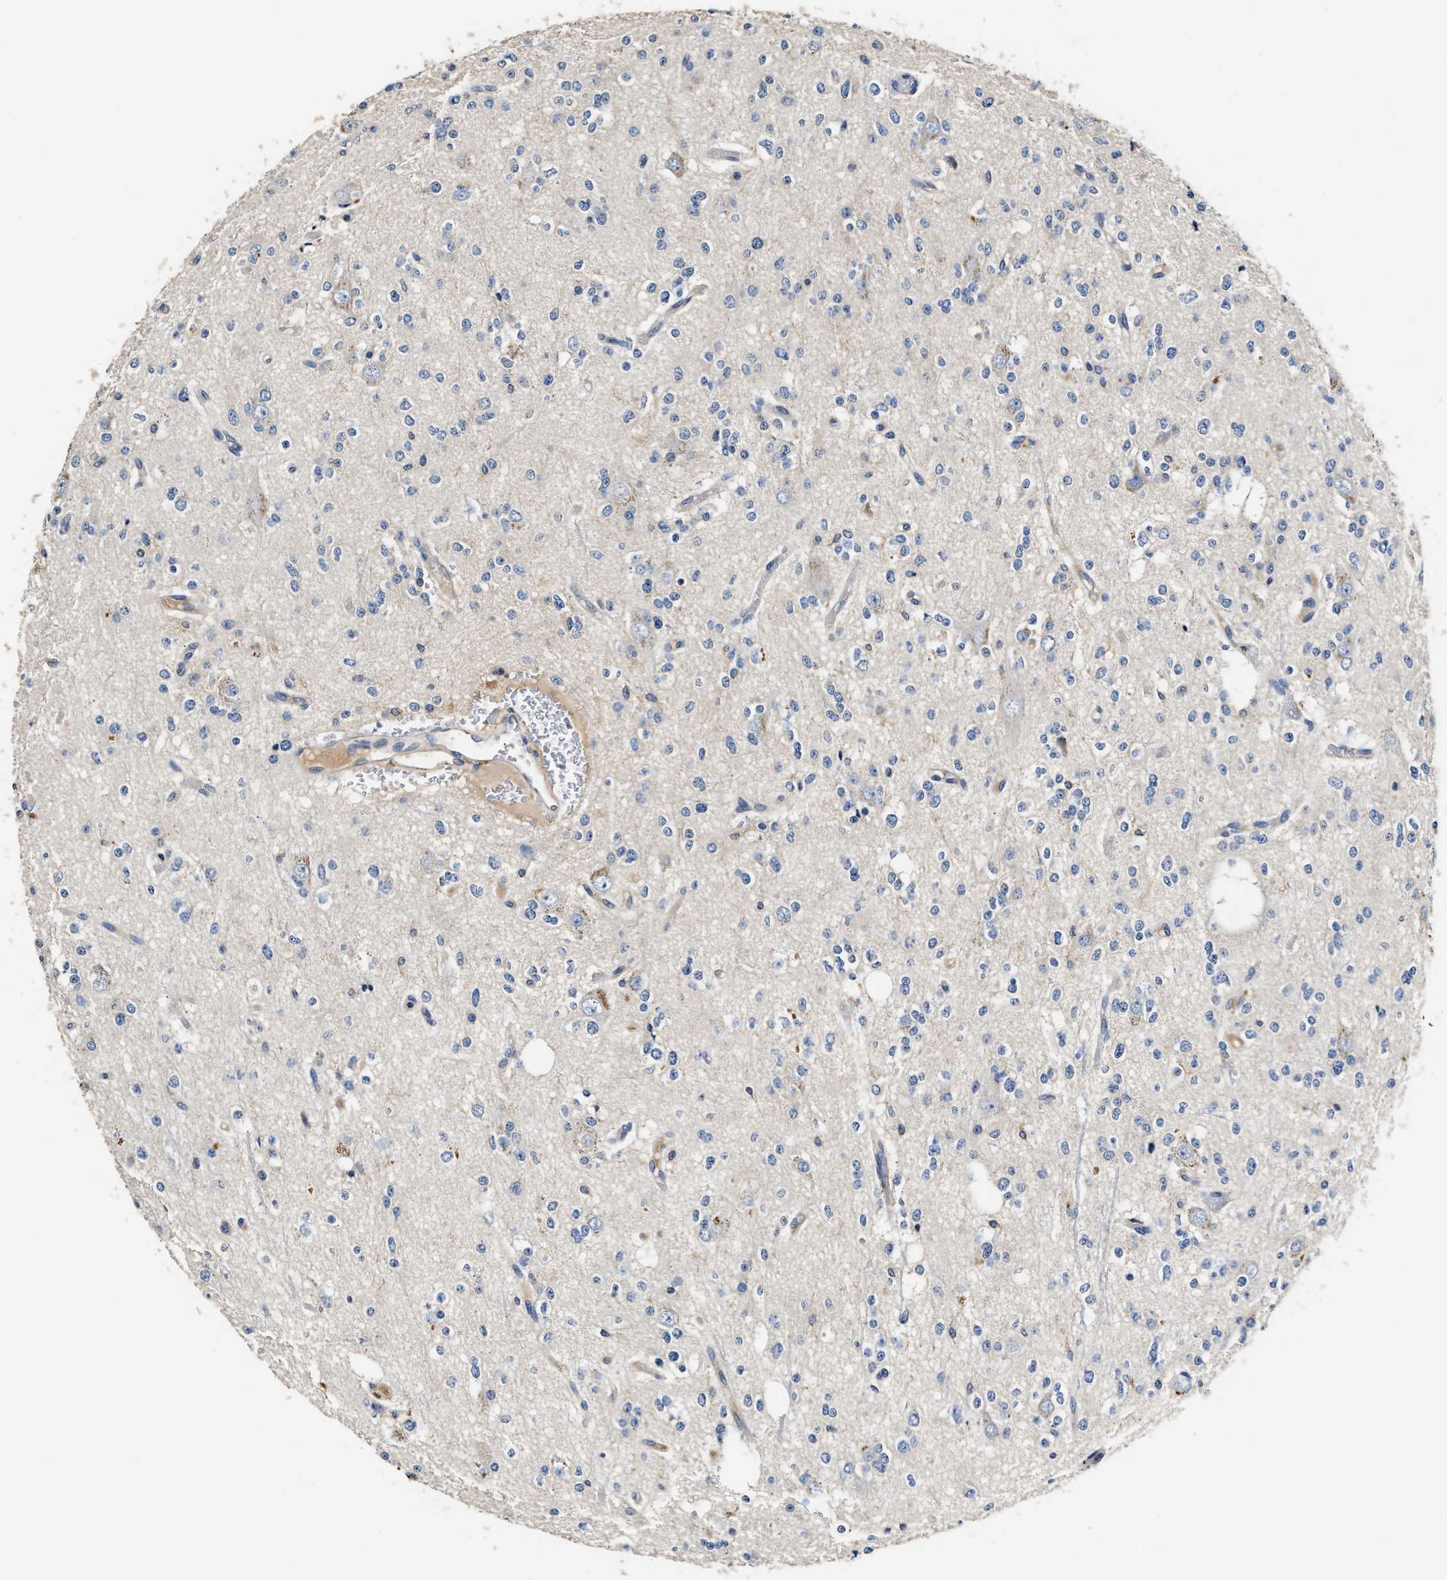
{"staining": {"intensity": "negative", "quantity": "none", "location": "none"}, "tissue": "glioma", "cell_type": "Tumor cells", "image_type": "cancer", "snomed": [{"axis": "morphology", "description": "Glioma, malignant, Low grade"}, {"axis": "topography", "description": "Brain"}], "caption": "A micrograph of low-grade glioma (malignant) stained for a protein exhibits no brown staining in tumor cells.", "gene": "SLCO2B1", "patient": {"sex": "male", "age": 38}}